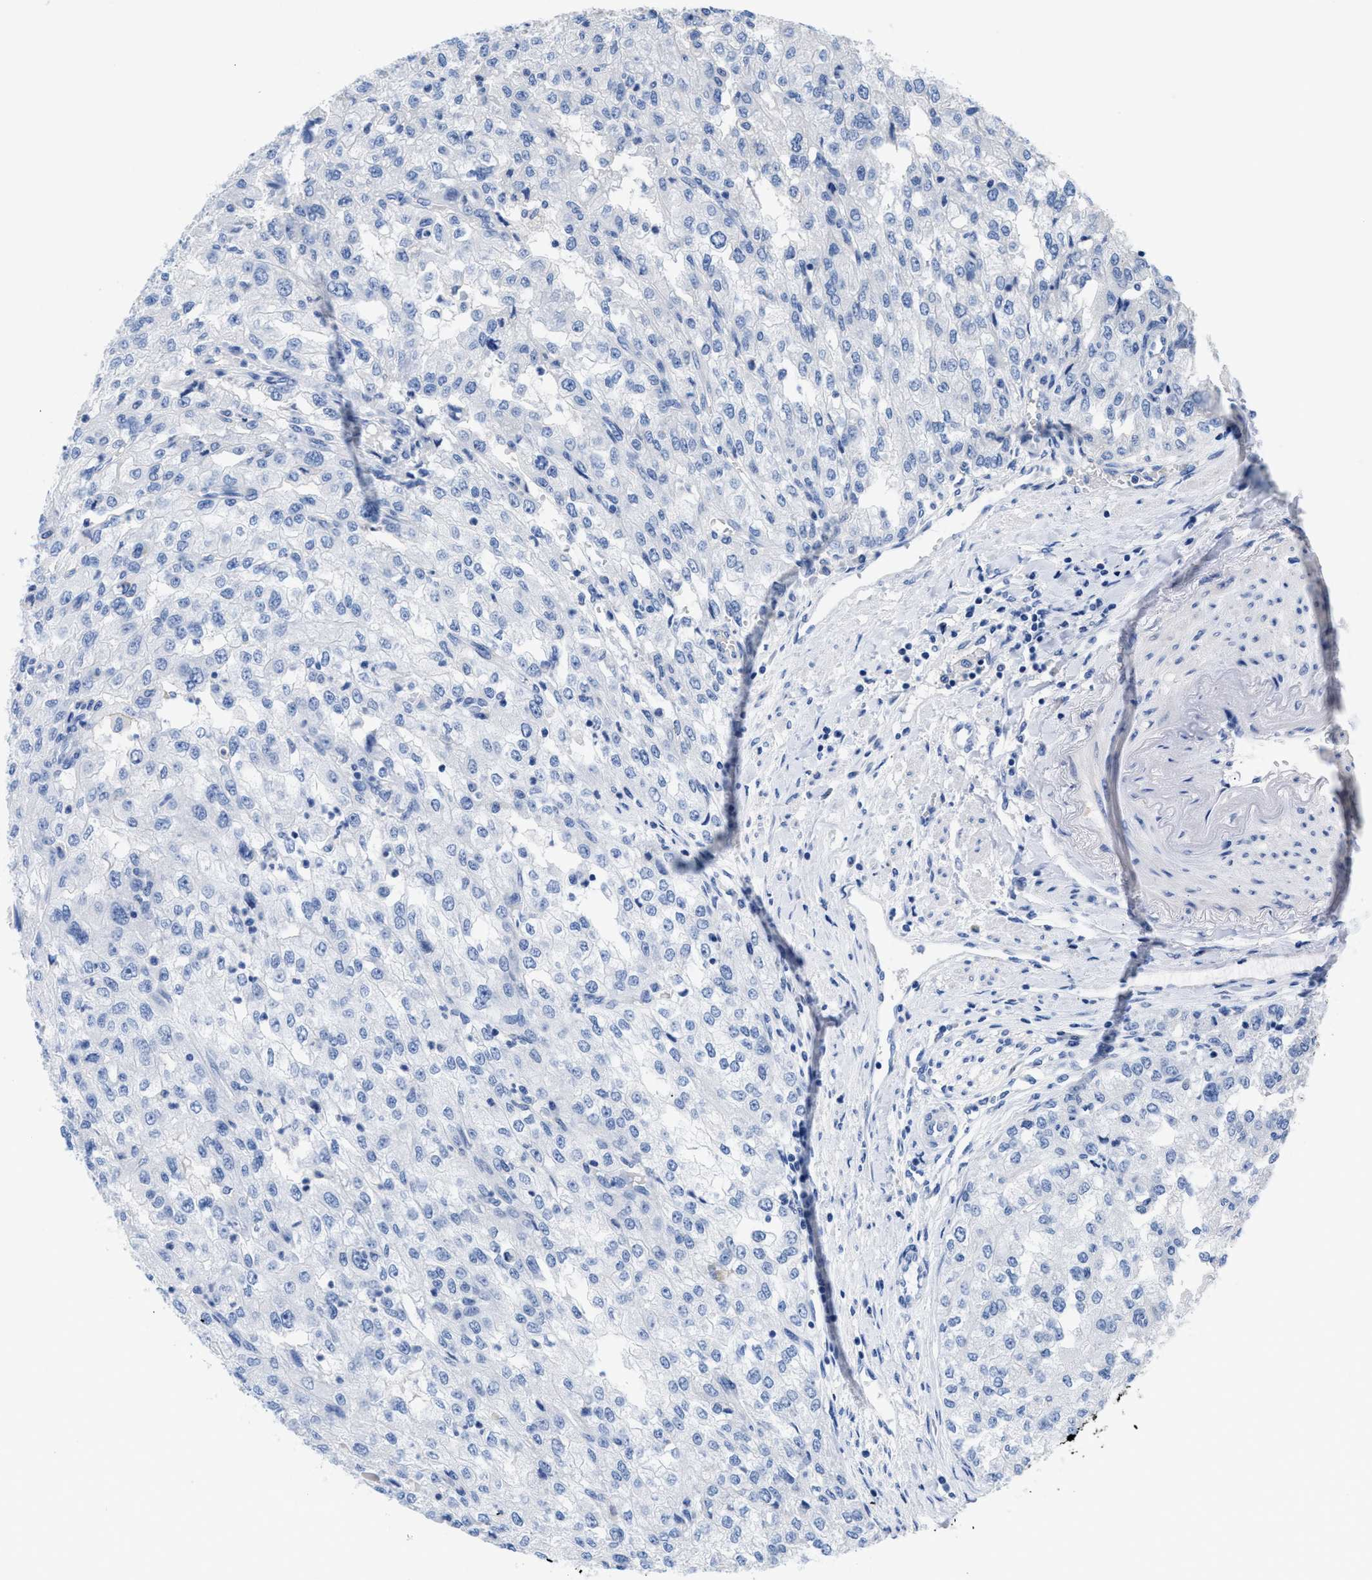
{"staining": {"intensity": "negative", "quantity": "none", "location": "none"}, "tissue": "renal cancer", "cell_type": "Tumor cells", "image_type": "cancer", "snomed": [{"axis": "morphology", "description": "Adenocarcinoma, NOS"}, {"axis": "topography", "description": "Kidney"}], "caption": "This is an immunohistochemistry micrograph of renal cancer (adenocarcinoma). There is no positivity in tumor cells.", "gene": "SLFN13", "patient": {"sex": "female", "age": 54}}